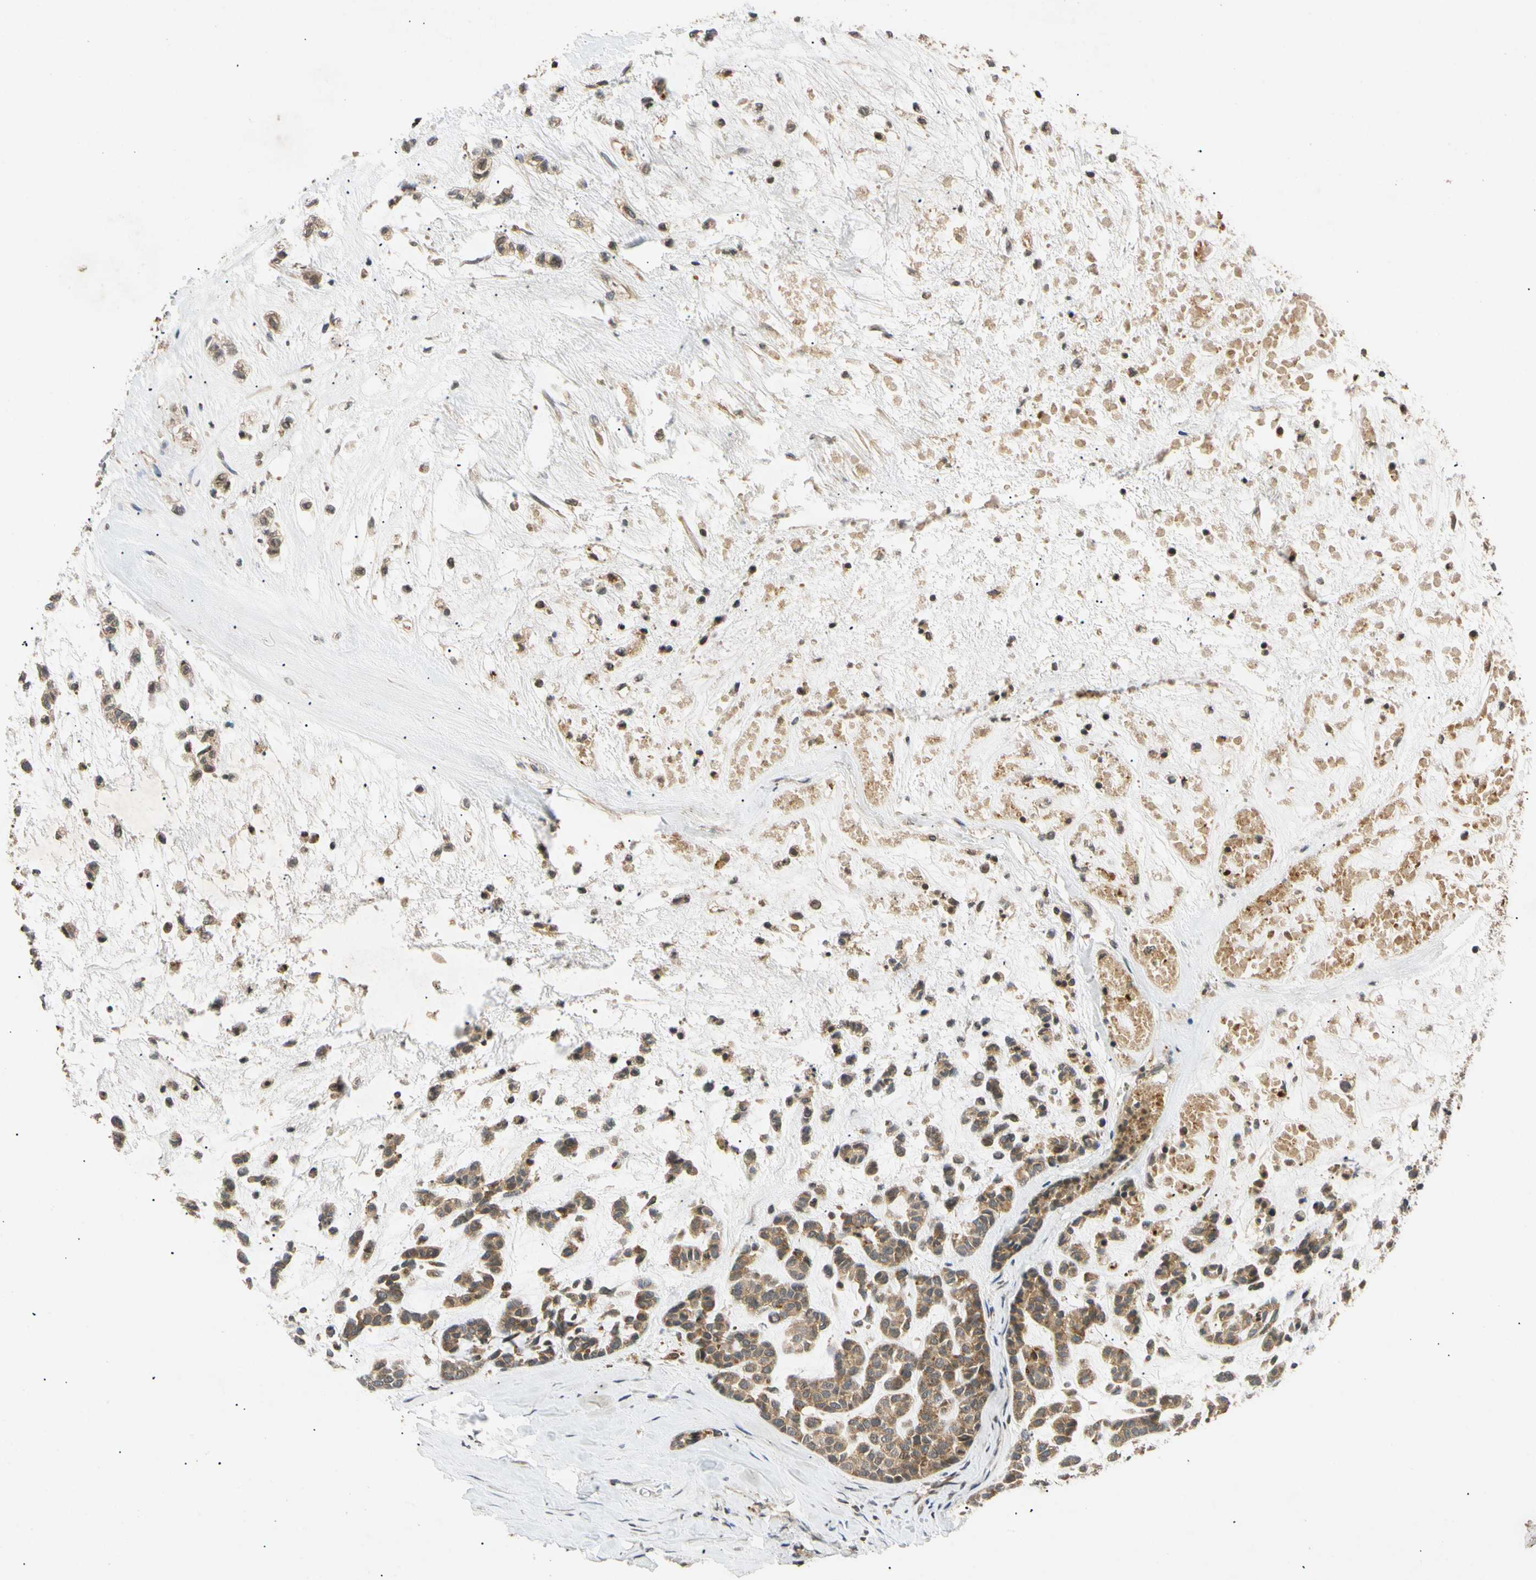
{"staining": {"intensity": "moderate", "quantity": ">75%", "location": "cytoplasmic/membranous"}, "tissue": "head and neck cancer", "cell_type": "Tumor cells", "image_type": "cancer", "snomed": [{"axis": "morphology", "description": "Adenocarcinoma, NOS"}, {"axis": "morphology", "description": "Adenoma, NOS"}, {"axis": "topography", "description": "Head-Neck"}], "caption": "Human adenoma (head and neck) stained for a protein (brown) exhibits moderate cytoplasmic/membranous positive positivity in about >75% of tumor cells.", "gene": "MRPS22", "patient": {"sex": "female", "age": 55}}